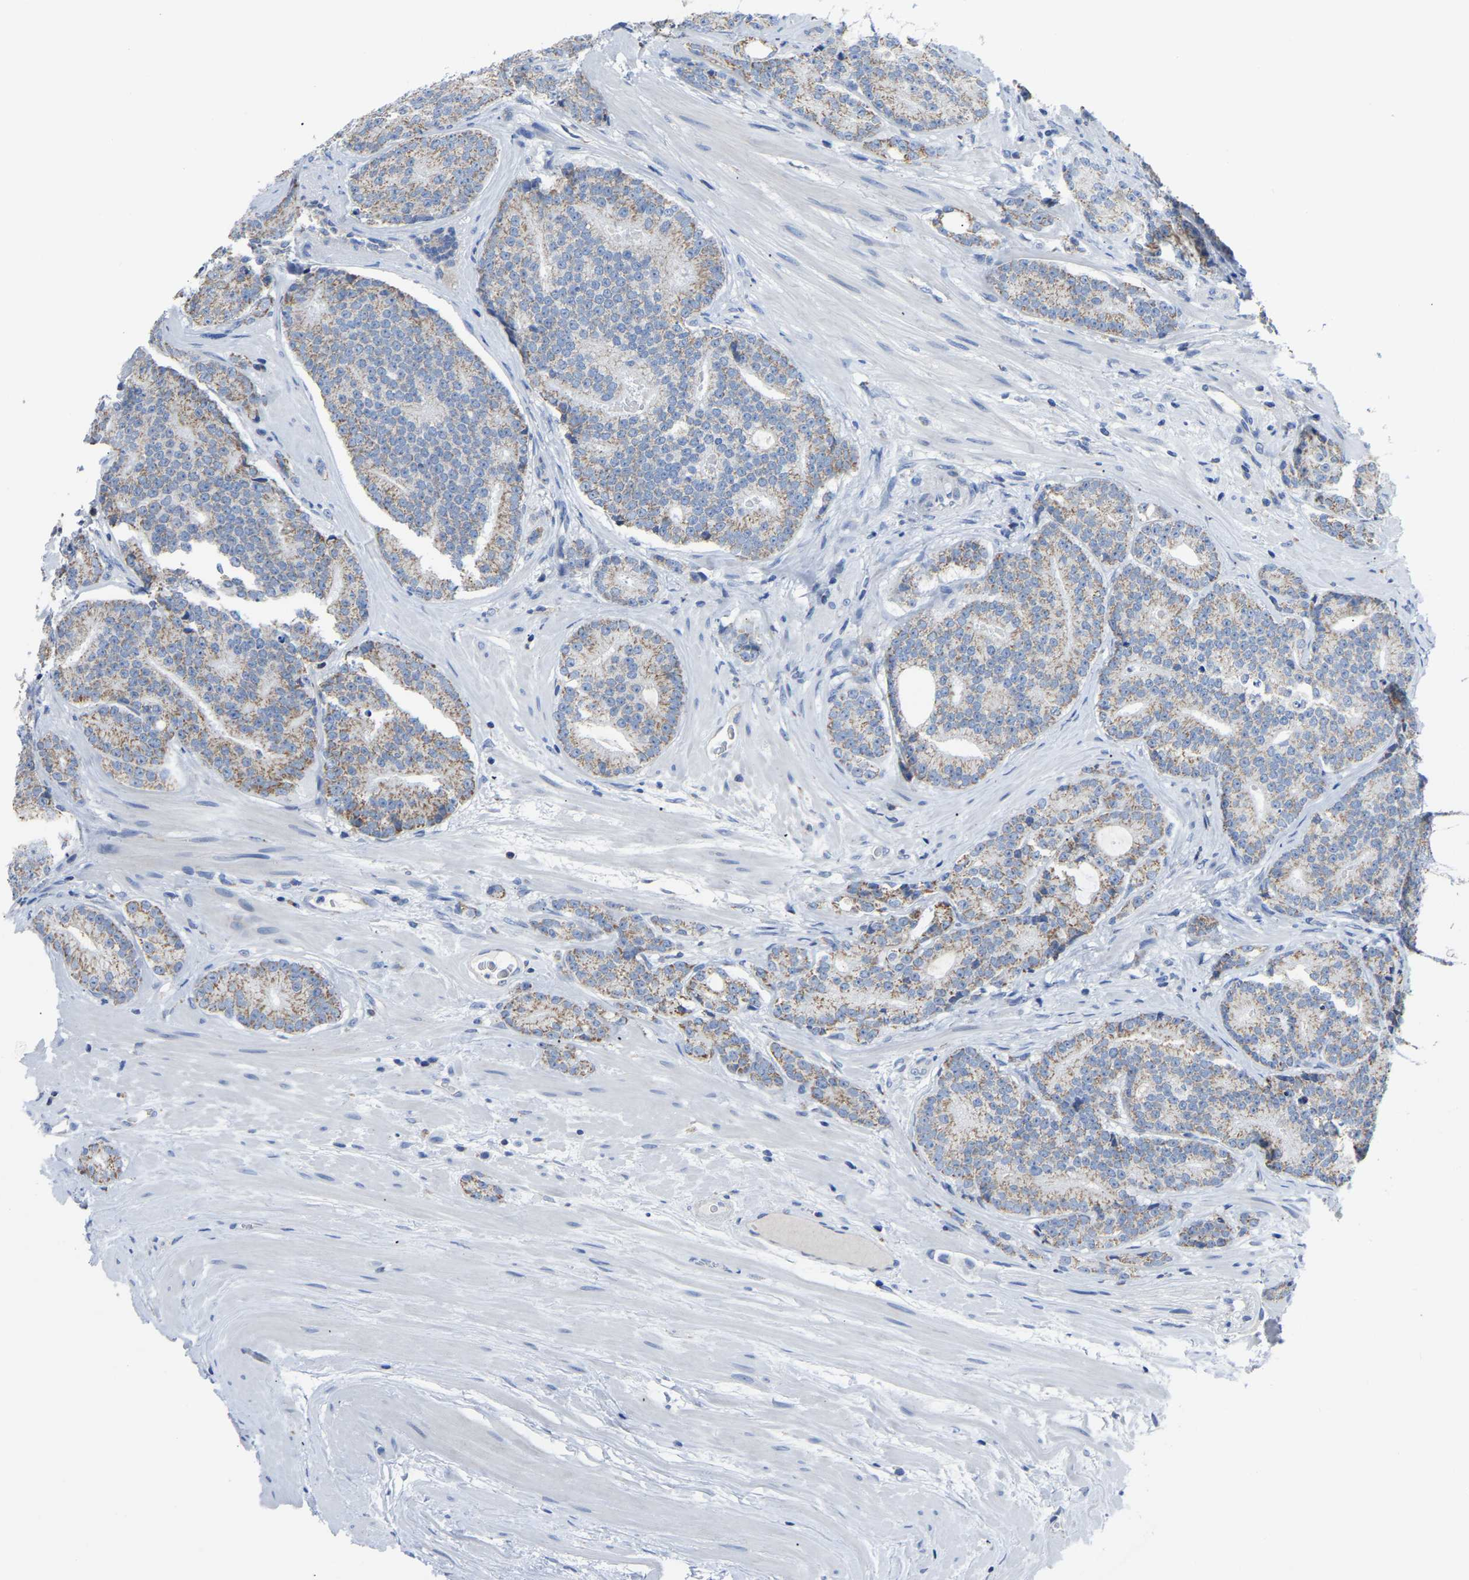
{"staining": {"intensity": "weak", "quantity": "25%-75%", "location": "cytoplasmic/membranous"}, "tissue": "prostate cancer", "cell_type": "Tumor cells", "image_type": "cancer", "snomed": [{"axis": "morphology", "description": "Adenocarcinoma, High grade"}, {"axis": "topography", "description": "Prostate"}], "caption": "IHC of human prostate high-grade adenocarcinoma reveals low levels of weak cytoplasmic/membranous positivity in approximately 25%-75% of tumor cells.", "gene": "ETFA", "patient": {"sex": "male", "age": 61}}